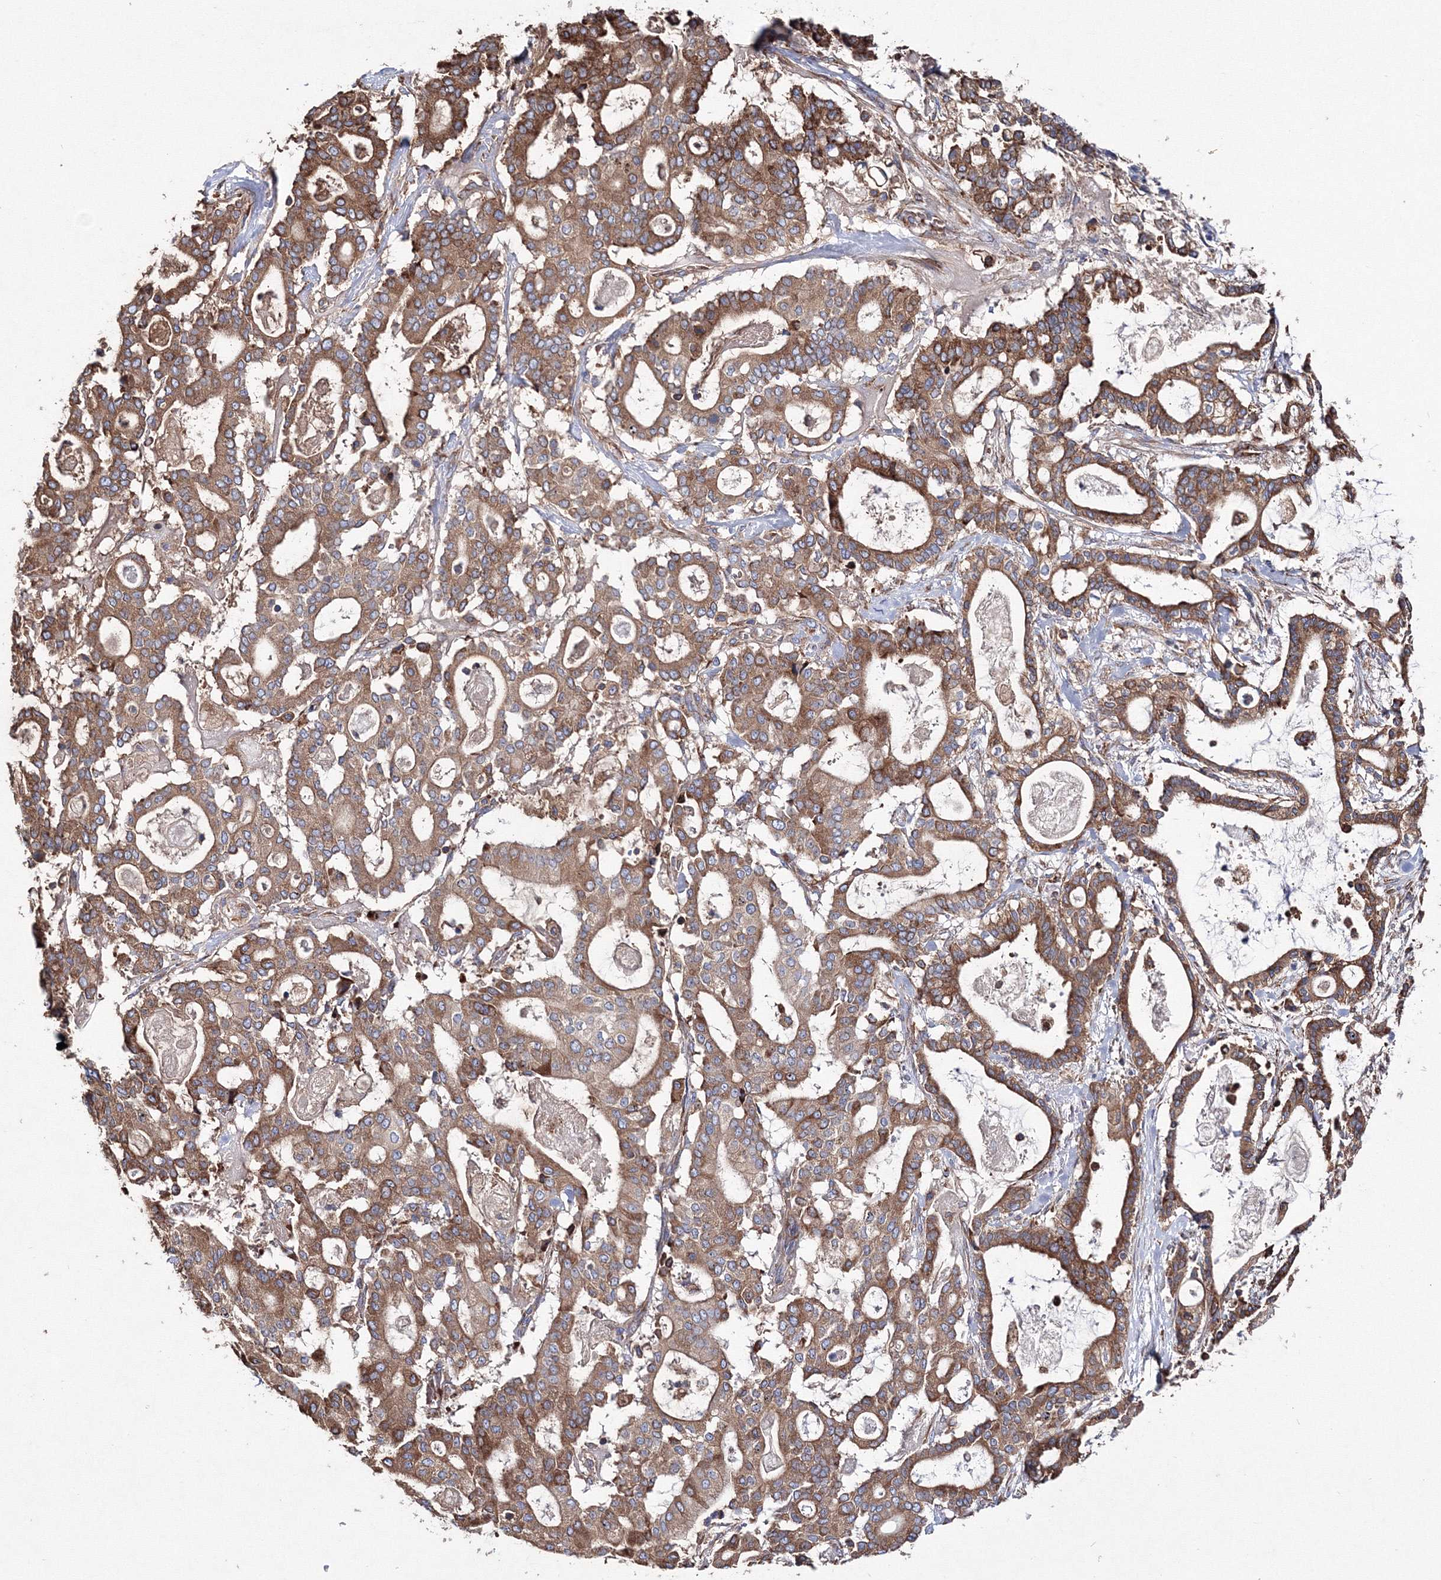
{"staining": {"intensity": "moderate", "quantity": ">75%", "location": "cytoplasmic/membranous"}, "tissue": "pancreatic cancer", "cell_type": "Tumor cells", "image_type": "cancer", "snomed": [{"axis": "morphology", "description": "Adenocarcinoma, NOS"}, {"axis": "topography", "description": "Pancreas"}], "caption": "Protein expression analysis of human pancreatic cancer (adenocarcinoma) reveals moderate cytoplasmic/membranous expression in about >75% of tumor cells.", "gene": "VPS8", "patient": {"sex": "male", "age": 63}}